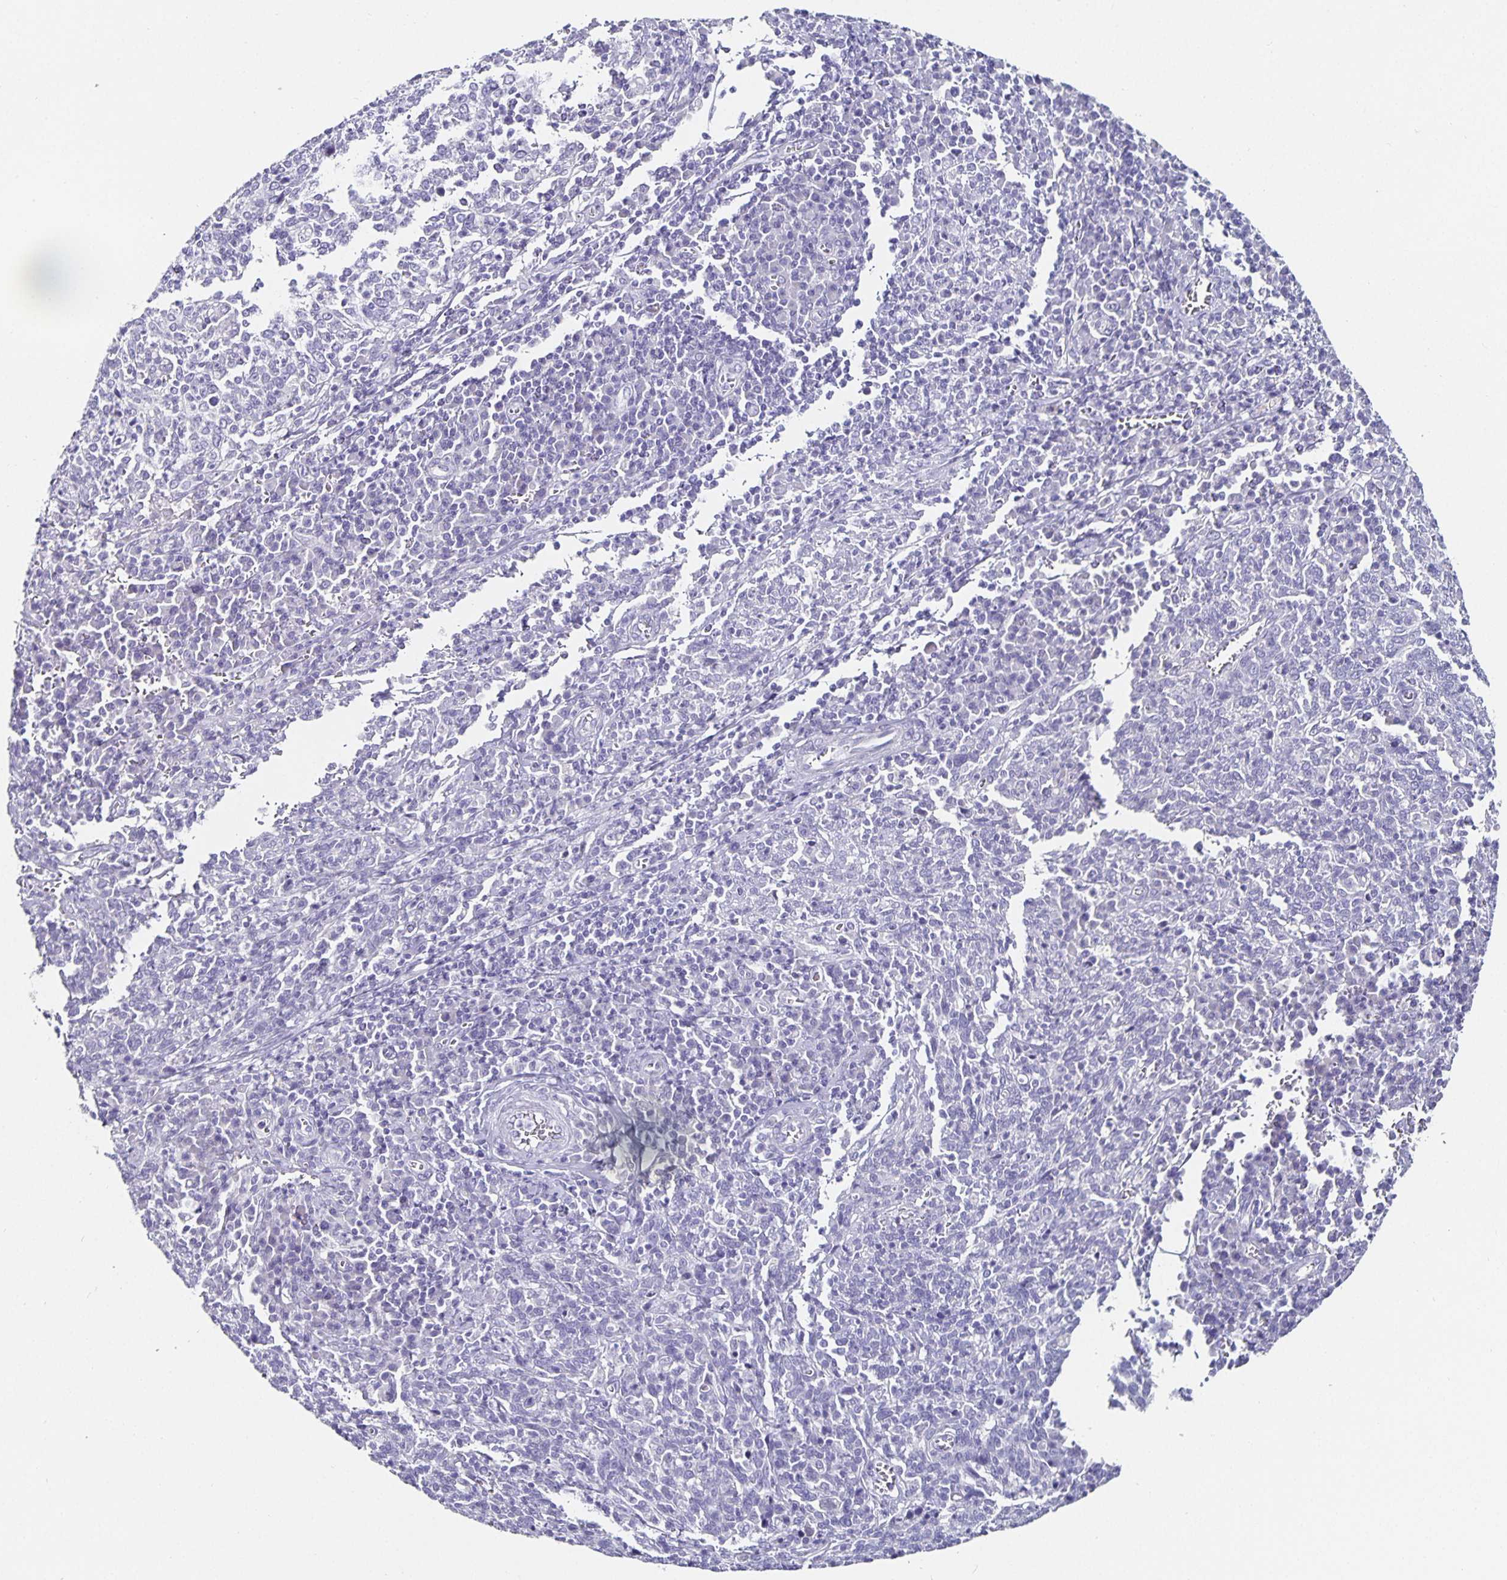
{"staining": {"intensity": "negative", "quantity": "none", "location": "none"}, "tissue": "cervical cancer", "cell_type": "Tumor cells", "image_type": "cancer", "snomed": [{"axis": "morphology", "description": "Squamous cell carcinoma, NOS"}, {"axis": "topography", "description": "Cervix"}], "caption": "Immunohistochemistry of human cervical cancer (squamous cell carcinoma) demonstrates no expression in tumor cells.", "gene": "CHGA", "patient": {"sex": "female", "age": 46}}